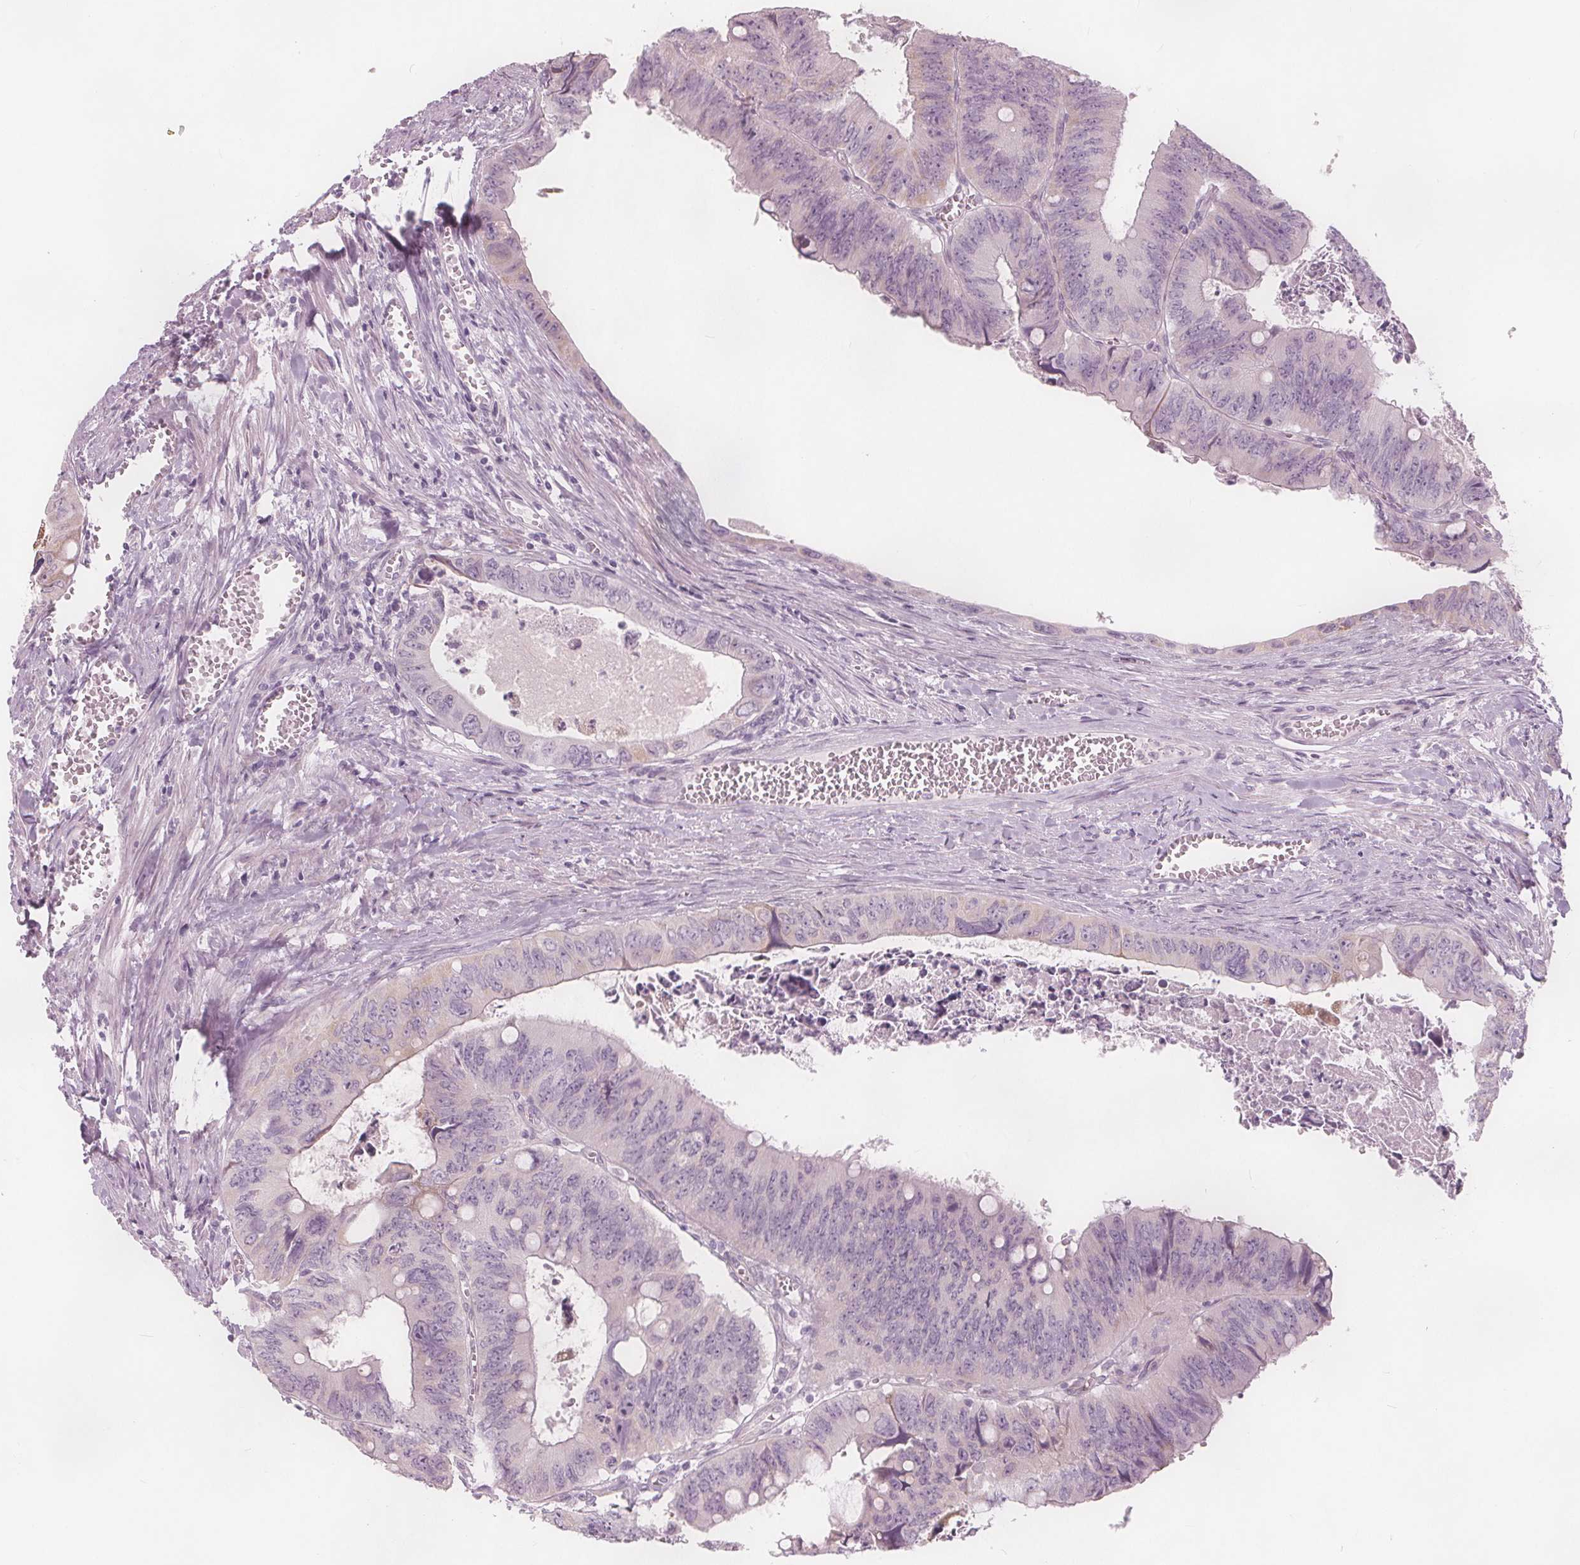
{"staining": {"intensity": "weak", "quantity": "<25%", "location": "cytoplasmic/membranous"}, "tissue": "colorectal cancer", "cell_type": "Tumor cells", "image_type": "cancer", "snomed": [{"axis": "morphology", "description": "Adenocarcinoma, NOS"}, {"axis": "topography", "description": "Colon"}], "caption": "A histopathology image of human adenocarcinoma (colorectal) is negative for staining in tumor cells.", "gene": "BRSK1", "patient": {"sex": "female", "age": 84}}